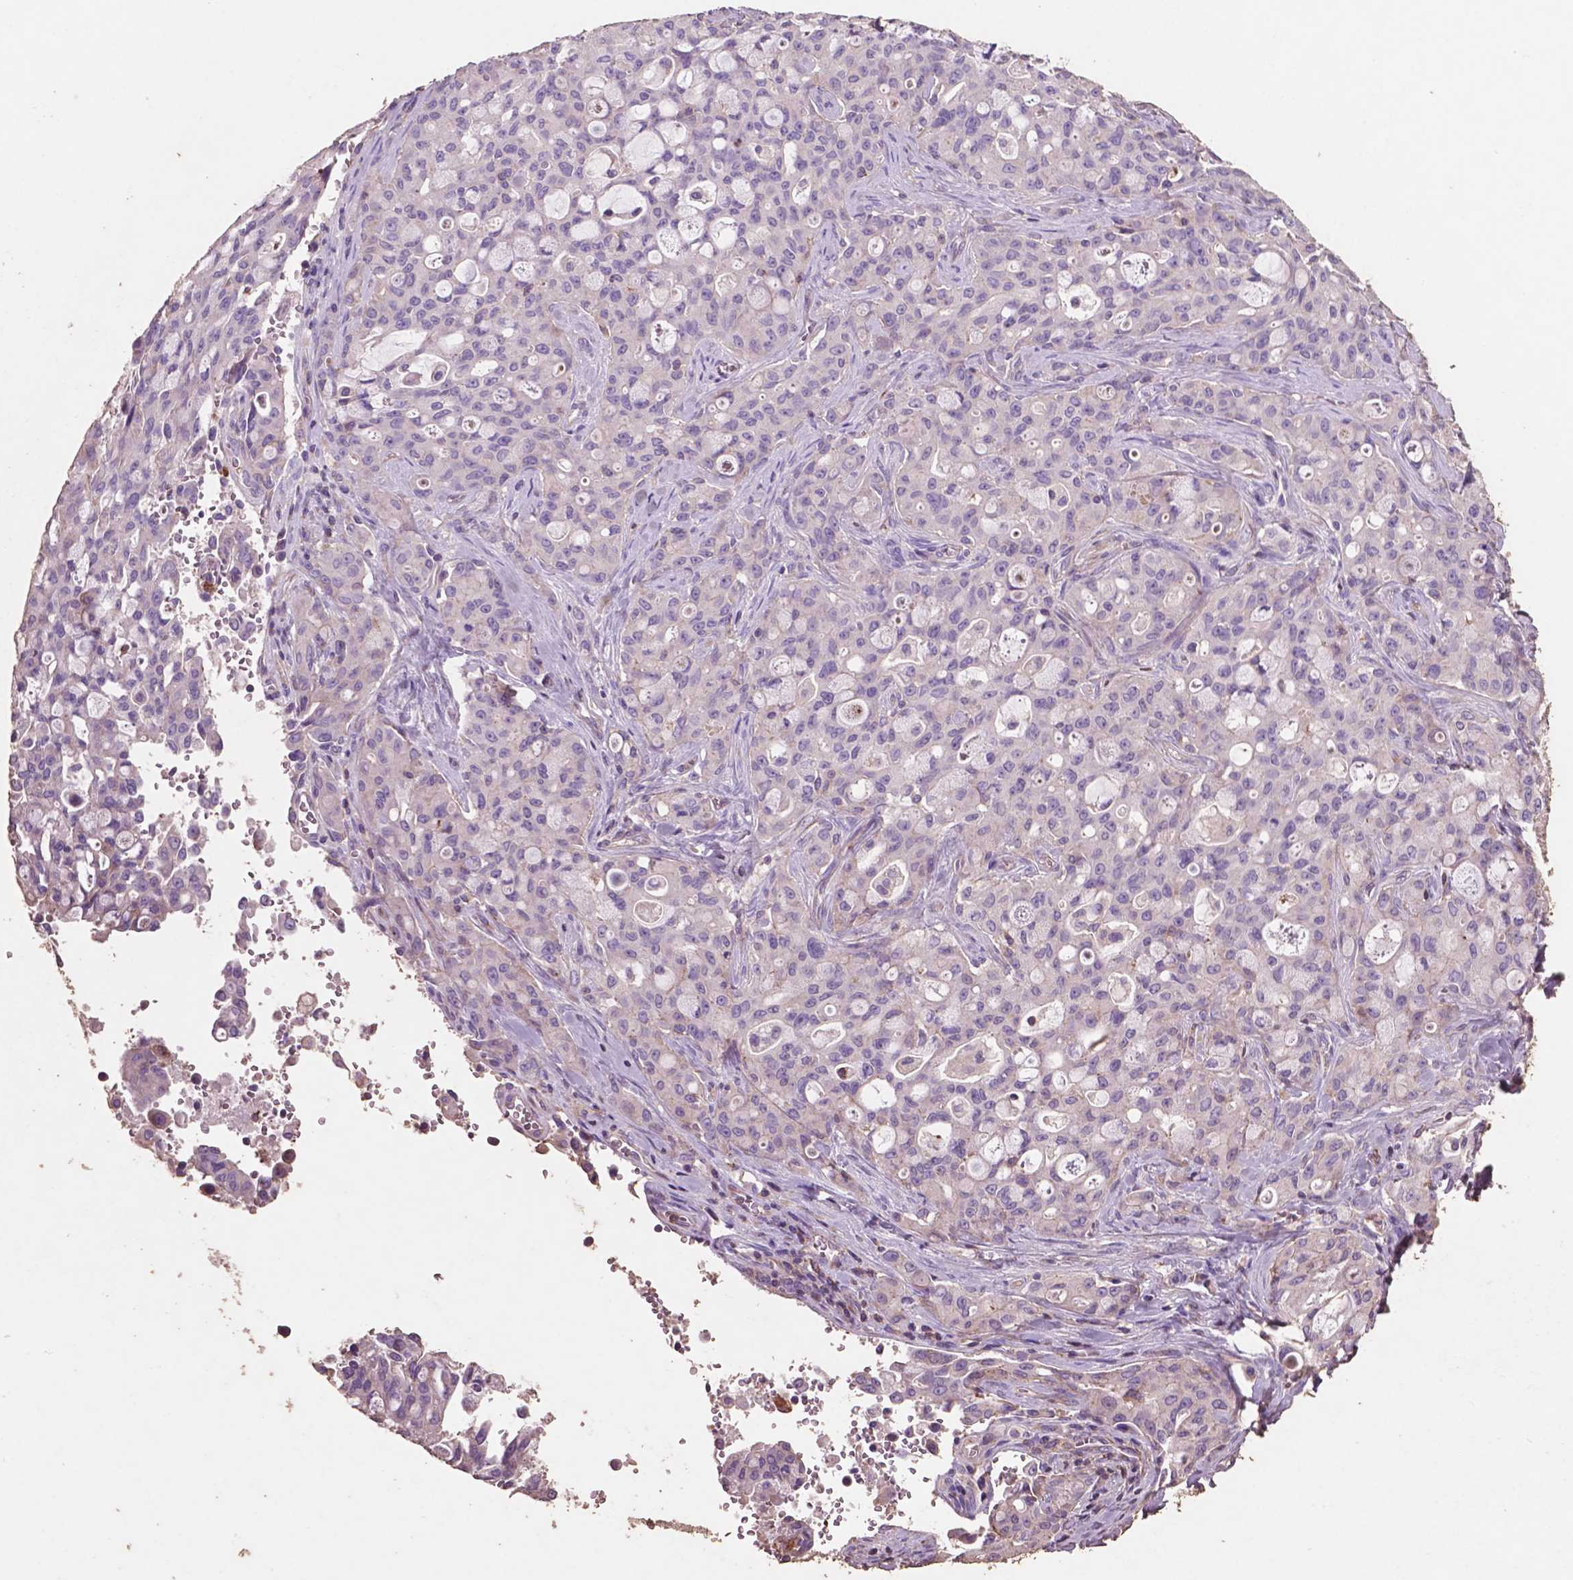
{"staining": {"intensity": "negative", "quantity": "none", "location": "none"}, "tissue": "lung cancer", "cell_type": "Tumor cells", "image_type": "cancer", "snomed": [{"axis": "morphology", "description": "Adenocarcinoma, NOS"}, {"axis": "topography", "description": "Lung"}], "caption": "DAB (3,3'-diaminobenzidine) immunohistochemical staining of lung cancer exhibits no significant positivity in tumor cells.", "gene": "COMMD4", "patient": {"sex": "female", "age": 44}}